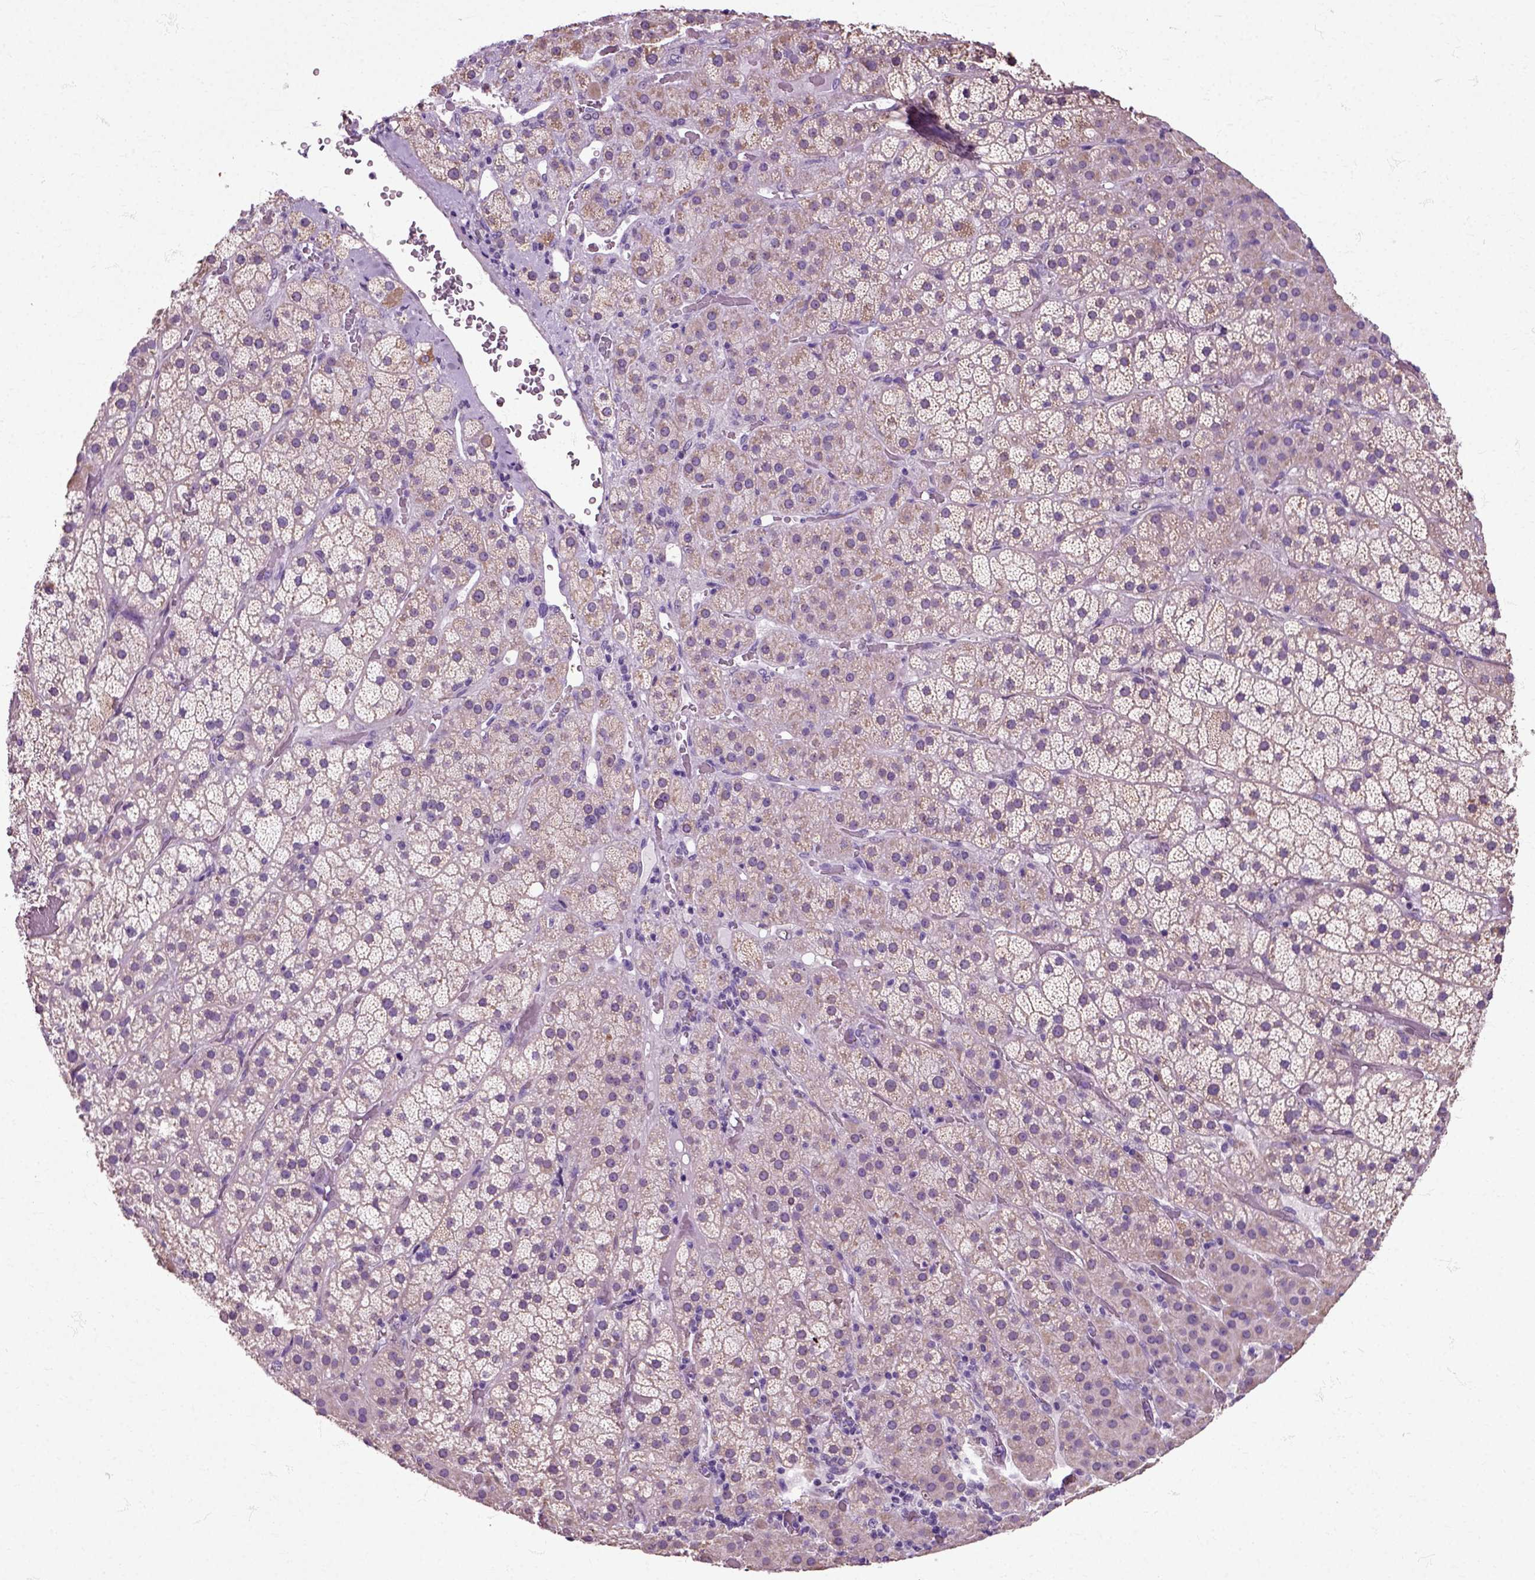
{"staining": {"intensity": "weak", "quantity": "25%-75%", "location": "cytoplasmic/membranous"}, "tissue": "adrenal gland", "cell_type": "Glandular cells", "image_type": "normal", "snomed": [{"axis": "morphology", "description": "Normal tissue, NOS"}, {"axis": "topography", "description": "Adrenal gland"}], "caption": "An image showing weak cytoplasmic/membranous expression in approximately 25%-75% of glandular cells in unremarkable adrenal gland, as visualized by brown immunohistochemical staining.", "gene": "HSPA2", "patient": {"sex": "male", "age": 57}}